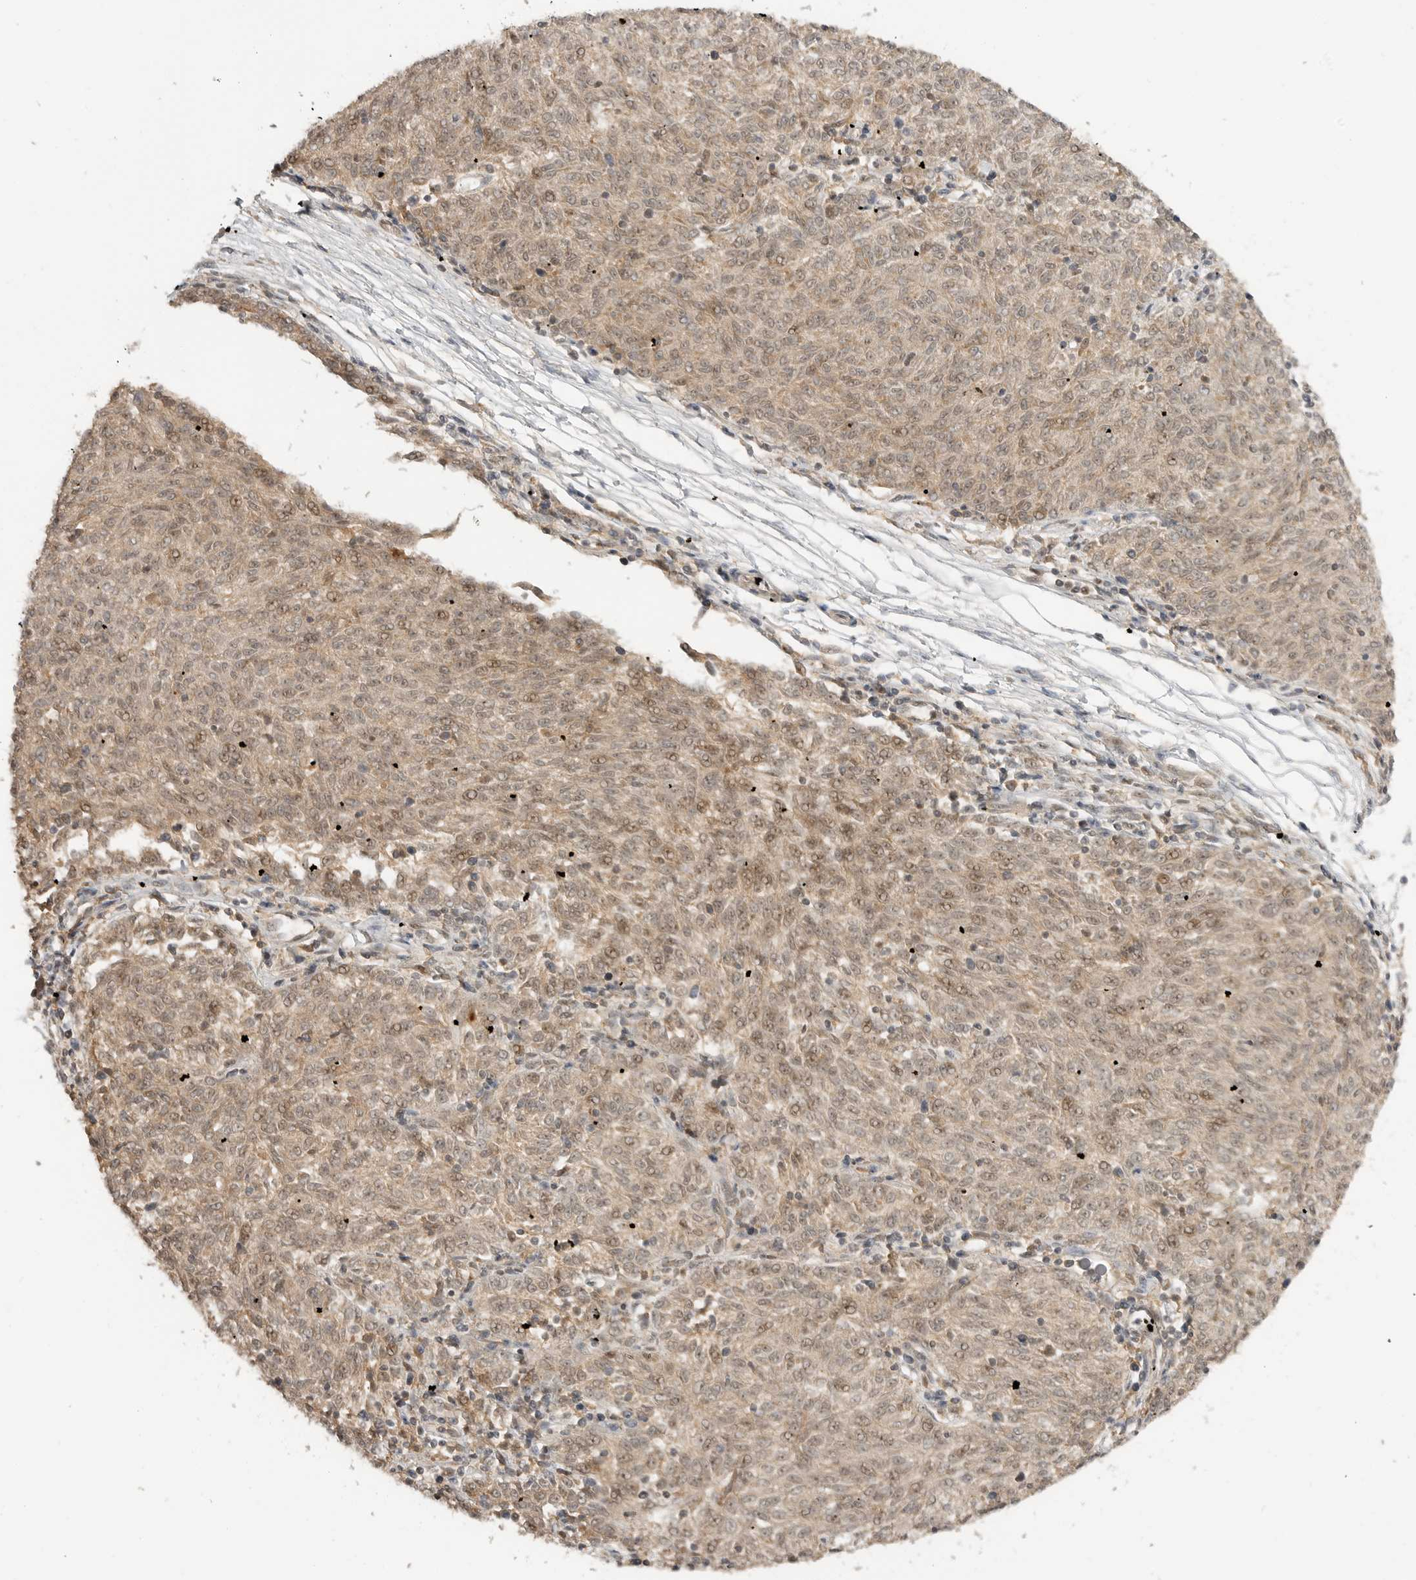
{"staining": {"intensity": "weak", "quantity": ">75%", "location": "cytoplasmic/membranous,nuclear"}, "tissue": "melanoma", "cell_type": "Tumor cells", "image_type": "cancer", "snomed": [{"axis": "morphology", "description": "Malignant melanoma, NOS"}, {"axis": "topography", "description": "Skin"}], "caption": "Immunohistochemical staining of human malignant melanoma displays low levels of weak cytoplasmic/membranous and nuclear protein staining in approximately >75% of tumor cells. (DAB IHC with brightfield microscopy, high magnification).", "gene": "ALKAL1", "patient": {"sex": "female", "age": 72}}